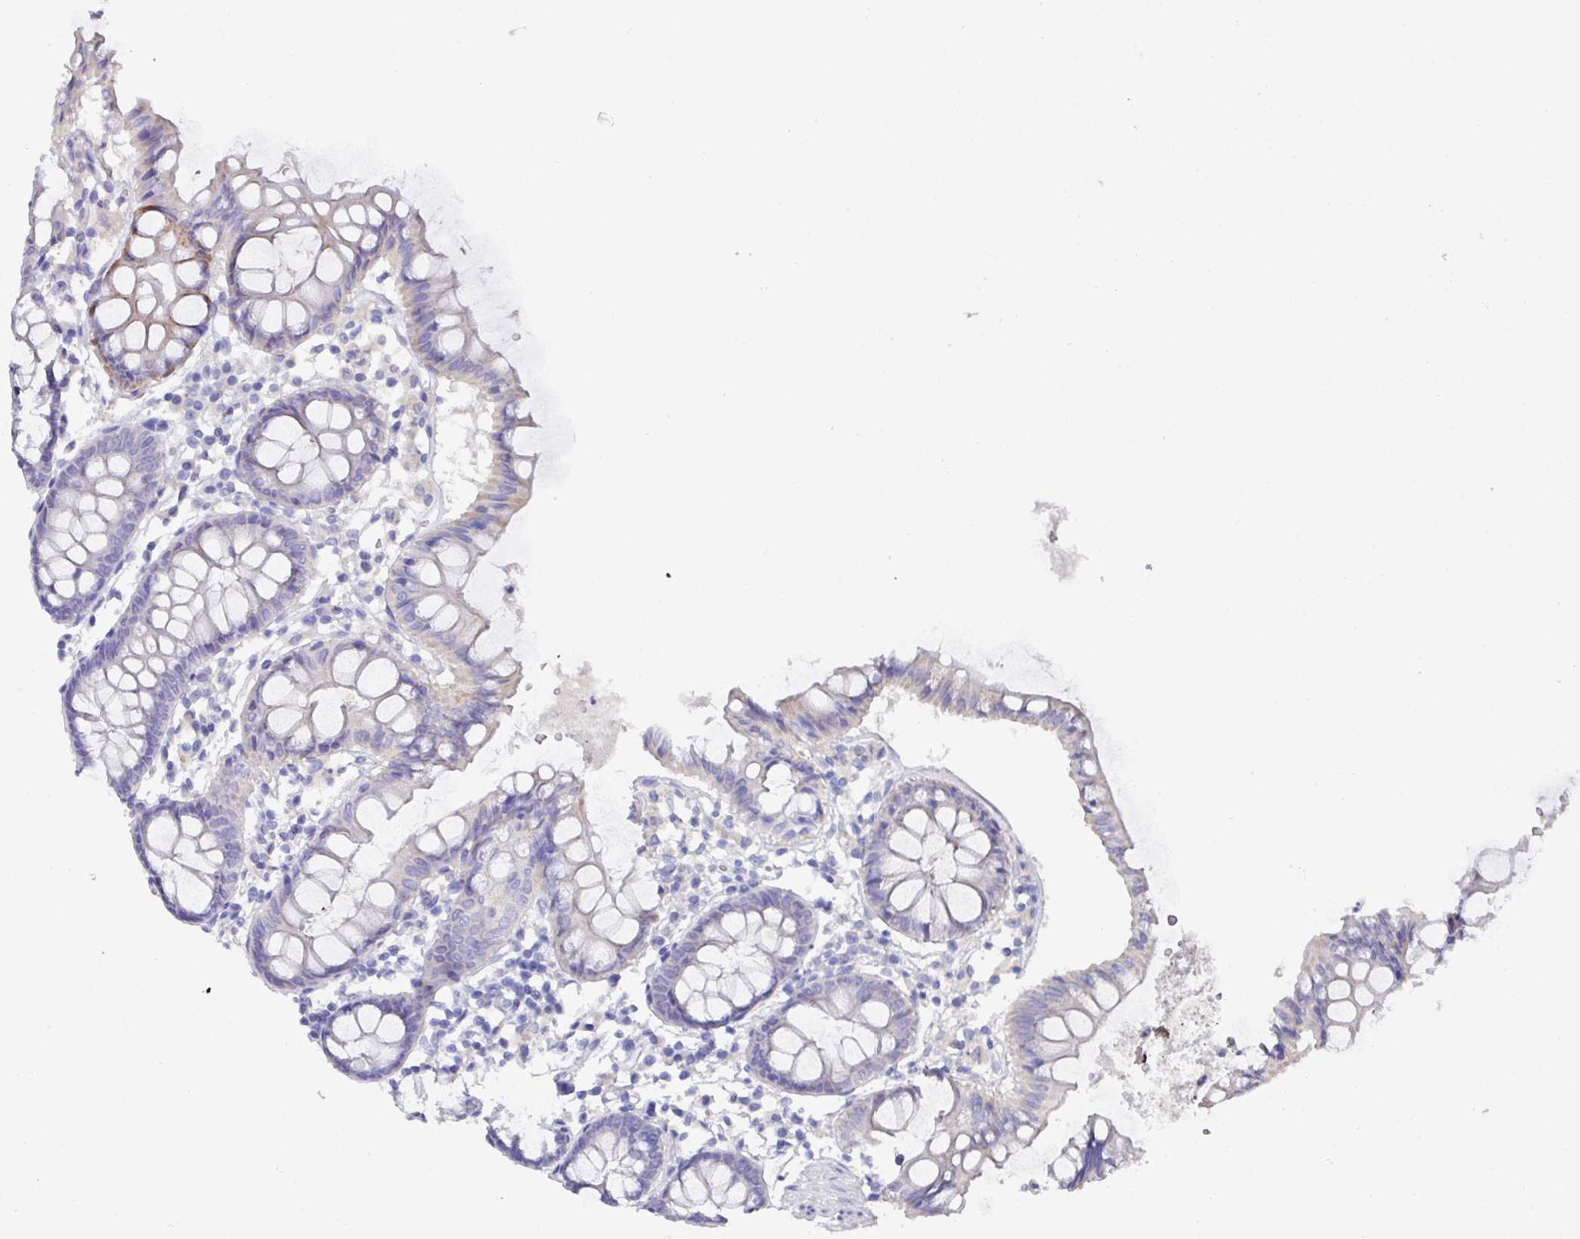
{"staining": {"intensity": "negative", "quantity": "none", "location": "none"}, "tissue": "colon", "cell_type": "Endothelial cells", "image_type": "normal", "snomed": [{"axis": "morphology", "description": "Normal tissue, NOS"}, {"axis": "topography", "description": "Colon"}], "caption": "This is an immunohistochemistry (IHC) micrograph of unremarkable human colon. There is no positivity in endothelial cells.", "gene": "DAZ1", "patient": {"sex": "female", "age": 84}}